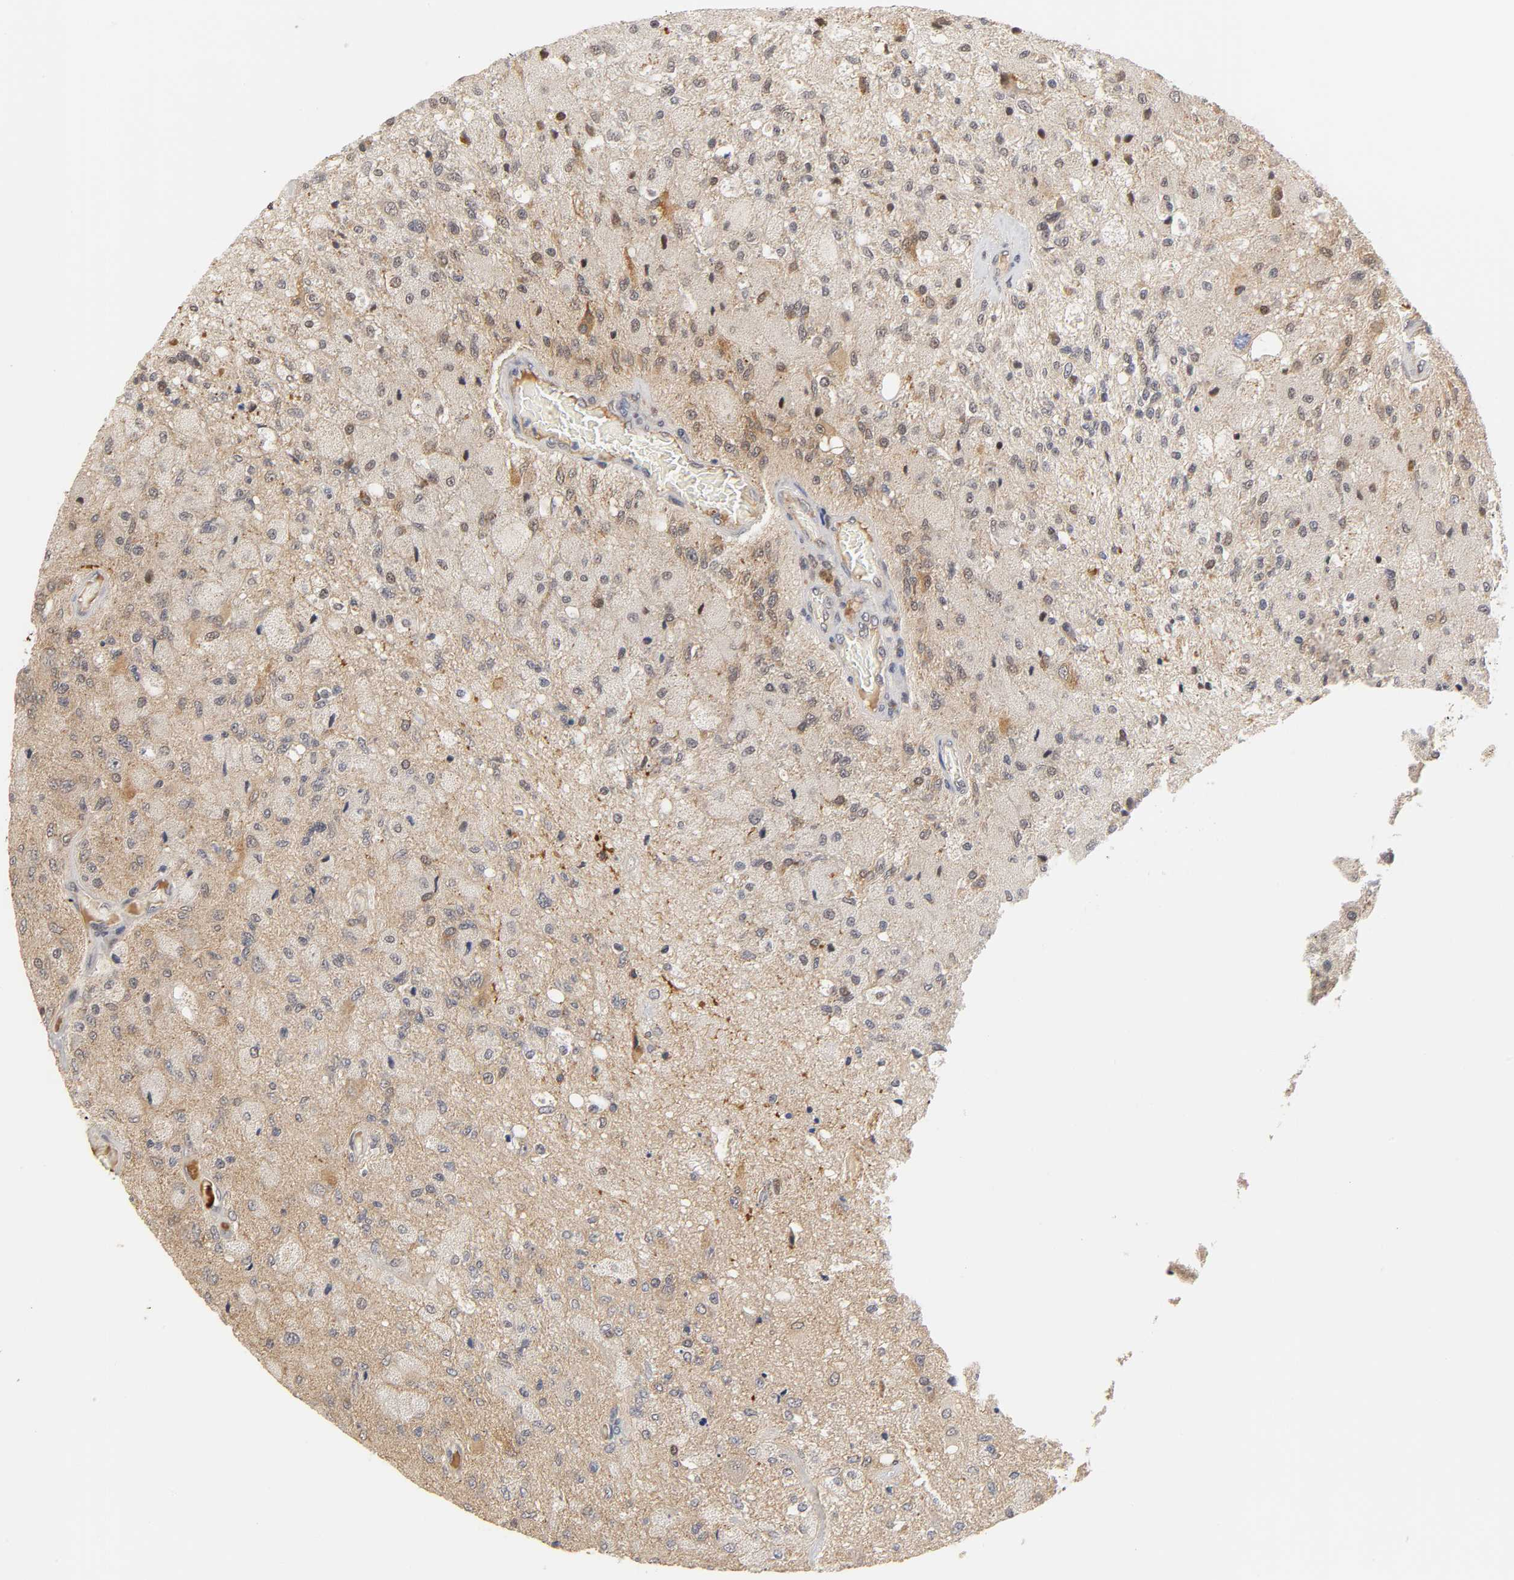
{"staining": {"intensity": "moderate", "quantity": ">75%", "location": "cytoplasmic/membranous,nuclear"}, "tissue": "glioma", "cell_type": "Tumor cells", "image_type": "cancer", "snomed": [{"axis": "morphology", "description": "Normal tissue, NOS"}, {"axis": "morphology", "description": "Glioma, malignant, High grade"}, {"axis": "topography", "description": "Cerebral cortex"}], "caption": "Tumor cells reveal medium levels of moderate cytoplasmic/membranous and nuclear staining in about >75% of cells in high-grade glioma (malignant).", "gene": "GSTZ1", "patient": {"sex": "male", "age": 77}}